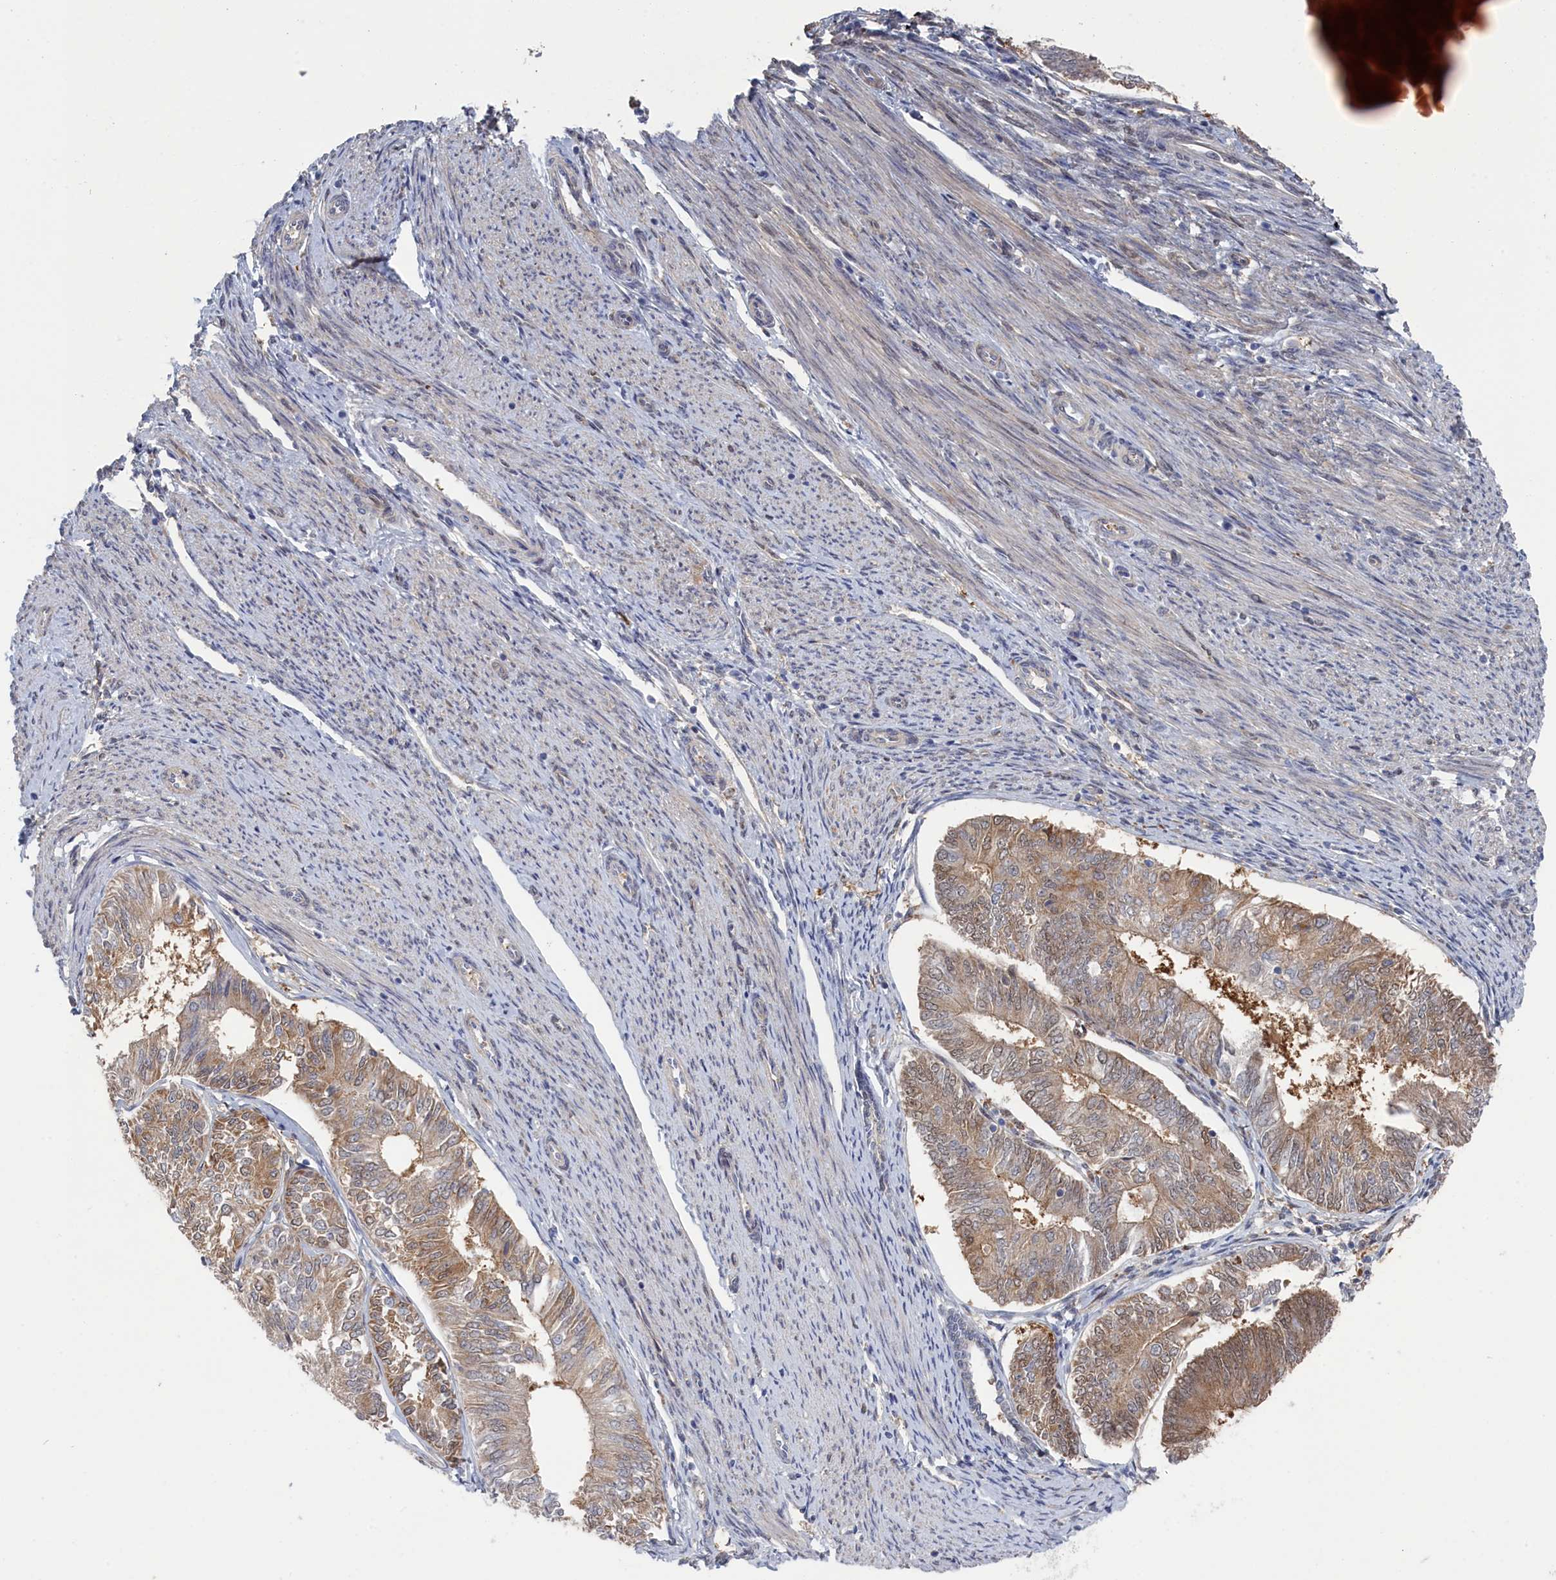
{"staining": {"intensity": "moderate", "quantity": "<25%", "location": "cytoplasmic/membranous"}, "tissue": "endometrial cancer", "cell_type": "Tumor cells", "image_type": "cancer", "snomed": [{"axis": "morphology", "description": "Adenocarcinoma, NOS"}, {"axis": "topography", "description": "Endometrium"}], "caption": "Human endometrial cancer stained with a brown dye exhibits moderate cytoplasmic/membranous positive positivity in approximately <25% of tumor cells.", "gene": "IRGQ", "patient": {"sex": "female", "age": 58}}